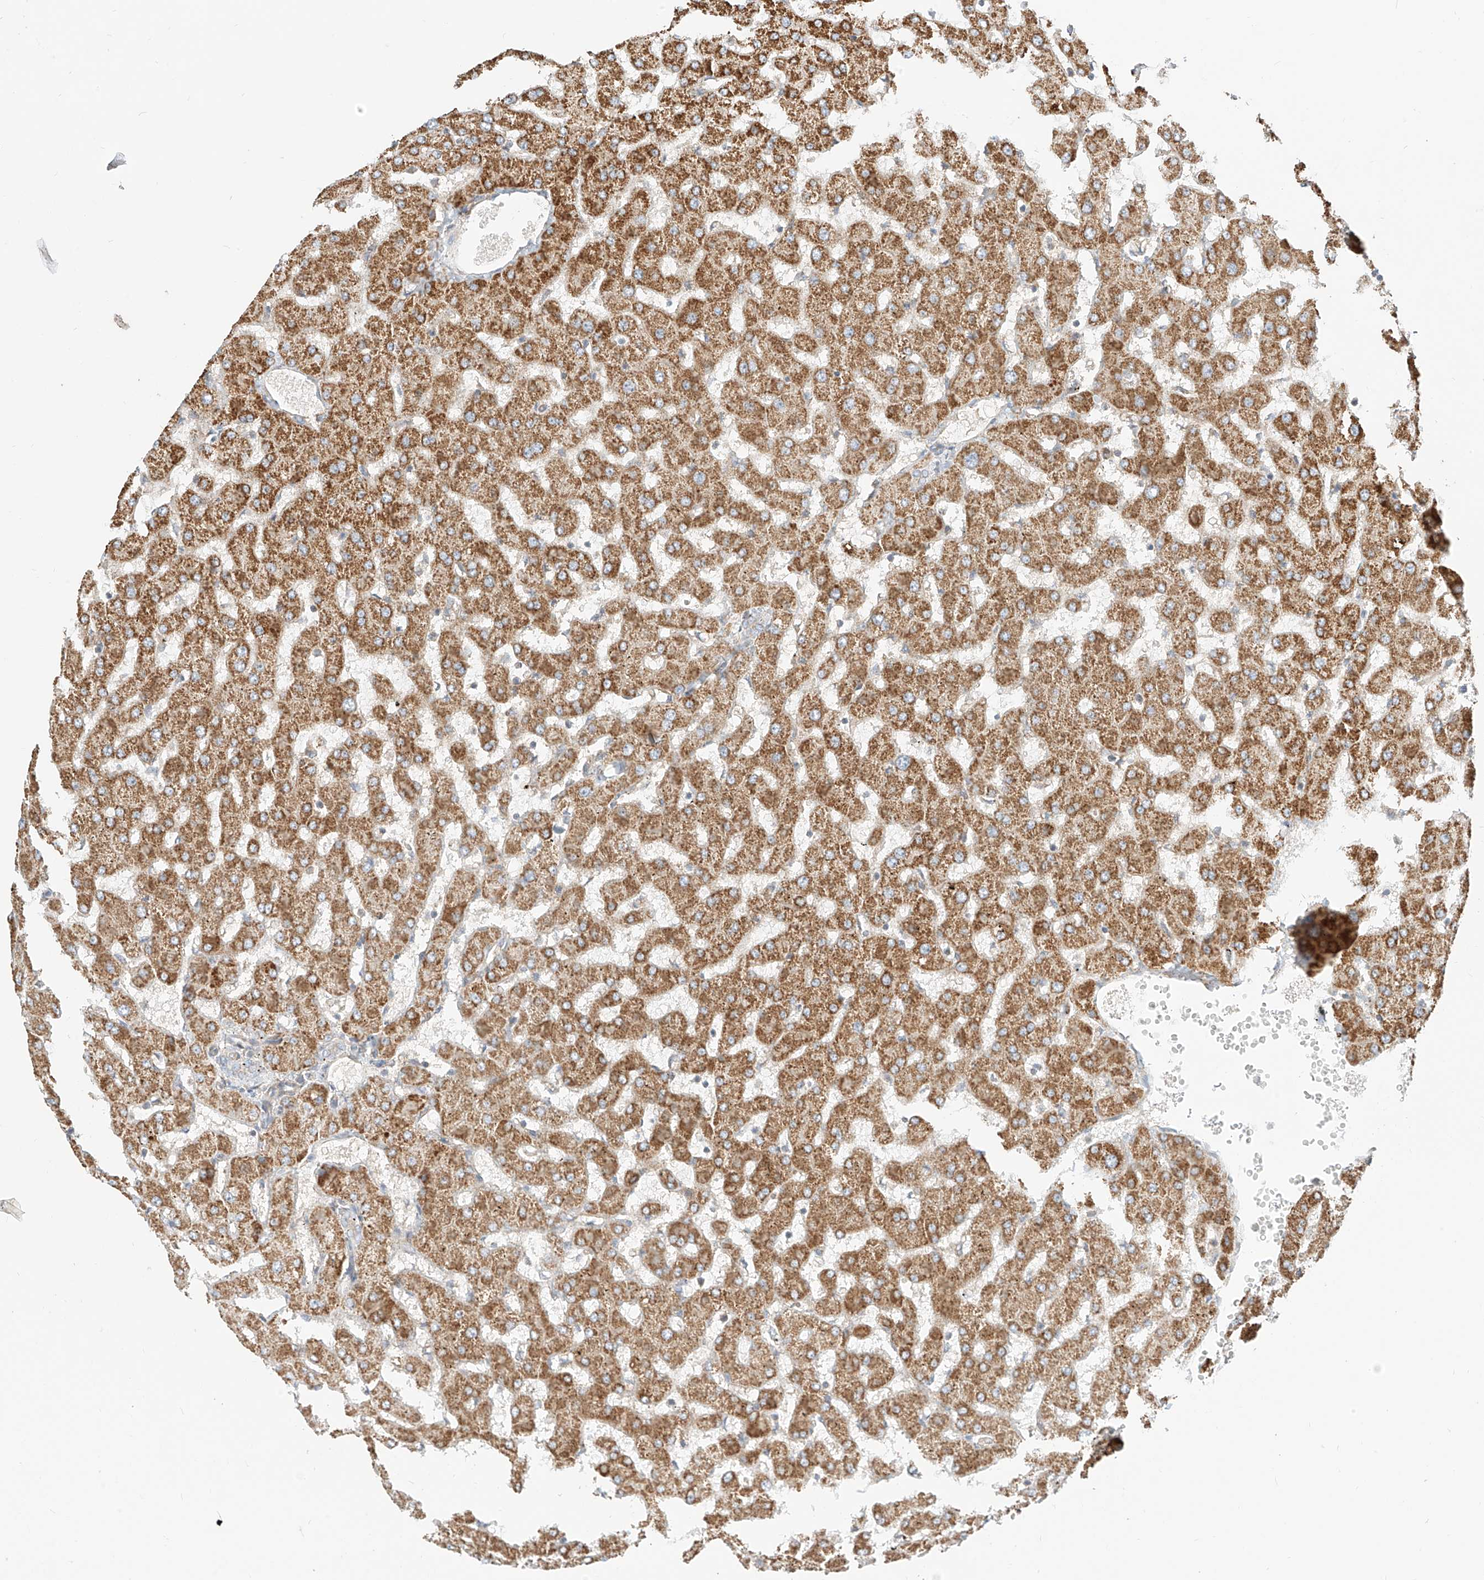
{"staining": {"intensity": "weak", "quantity": "25%-75%", "location": "cytoplasmic/membranous"}, "tissue": "liver", "cell_type": "Cholangiocytes", "image_type": "normal", "snomed": [{"axis": "morphology", "description": "Normal tissue, NOS"}, {"axis": "topography", "description": "Liver"}], "caption": "This photomicrograph demonstrates unremarkable liver stained with IHC to label a protein in brown. The cytoplasmic/membranous of cholangiocytes show weak positivity for the protein. Nuclei are counter-stained blue.", "gene": "PLCL1", "patient": {"sex": "female", "age": 63}}